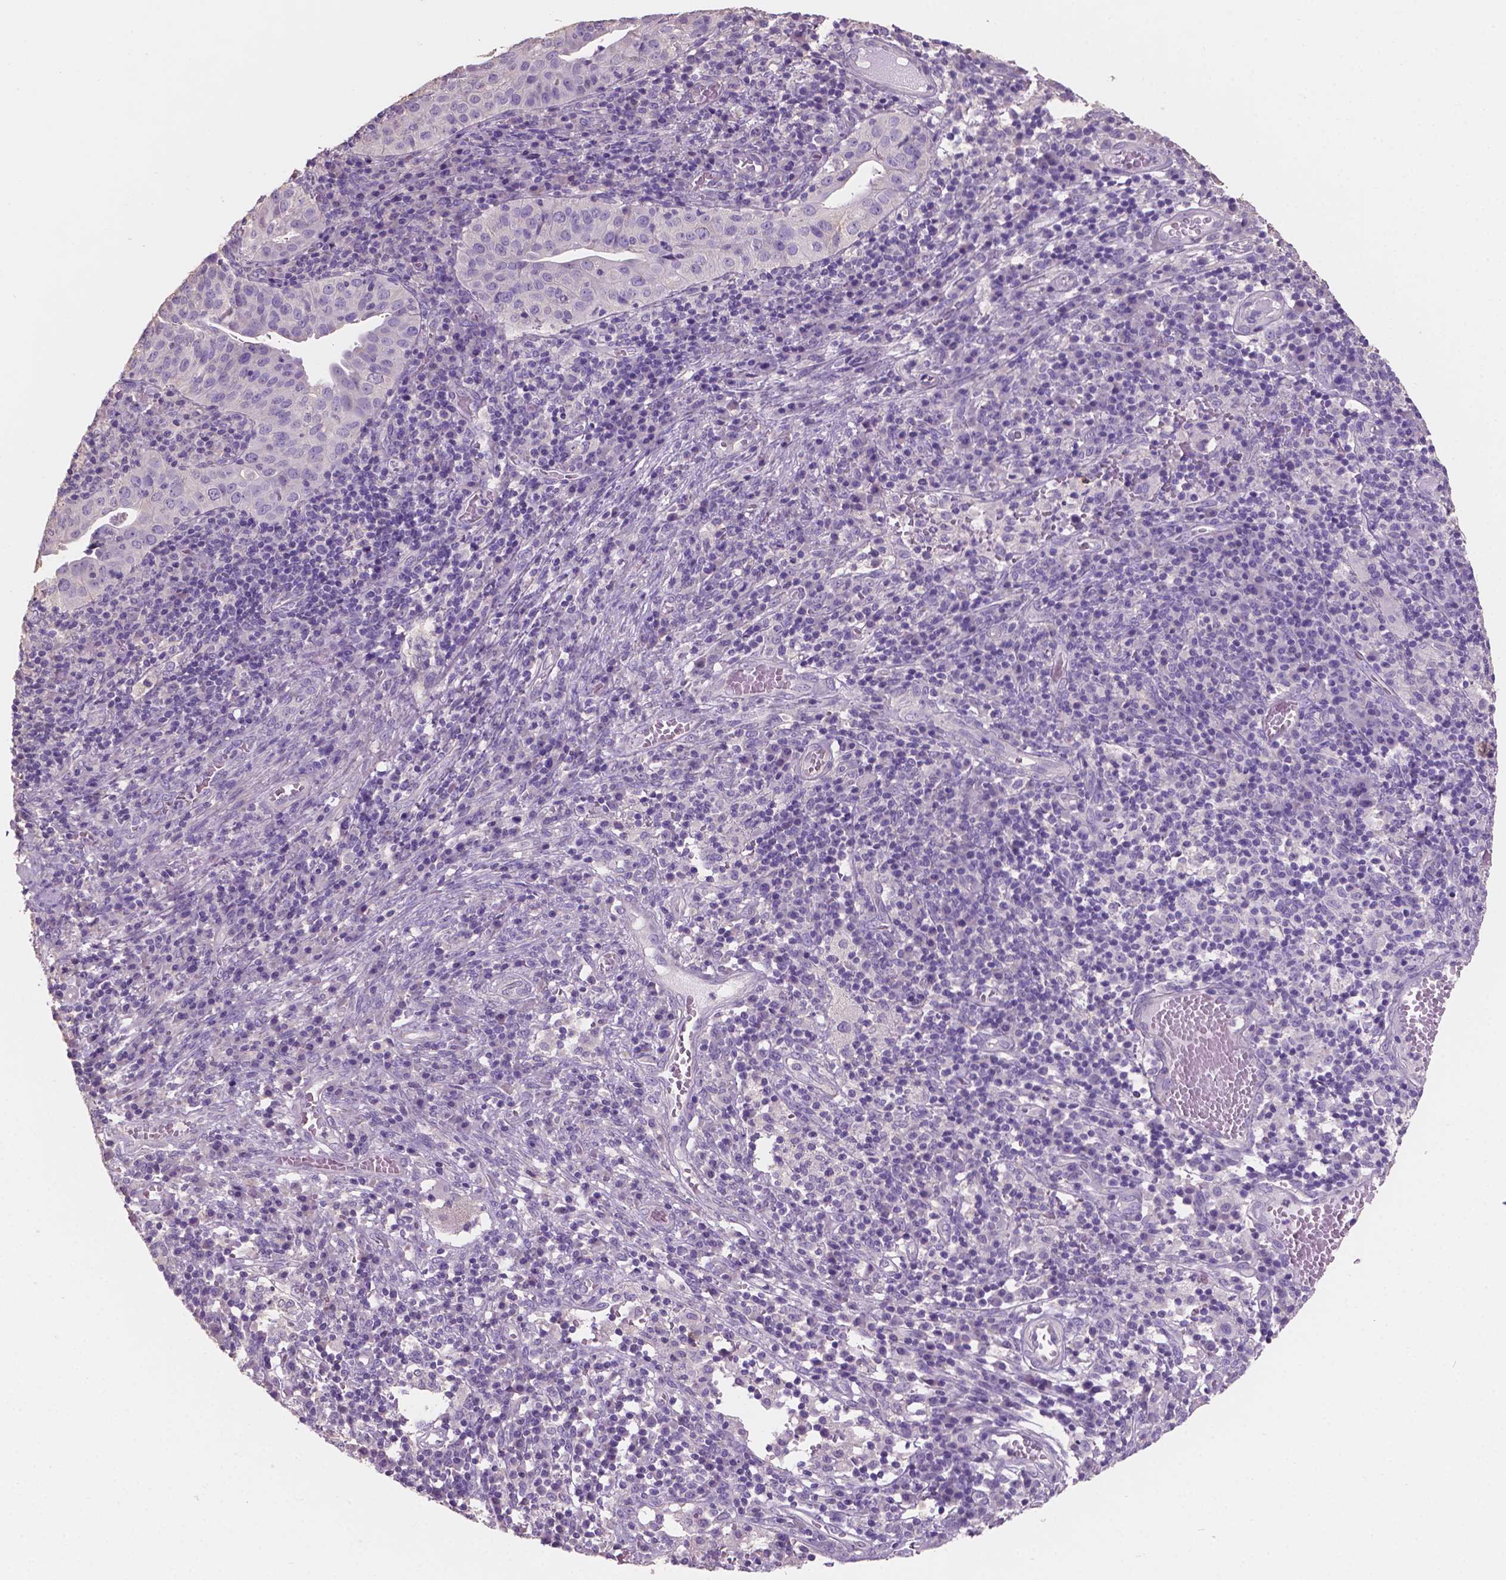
{"staining": {"intensity": "strong", "quantity": "<25%", "location": "cytoplasmic/membranous"}, "tissue": "cervical cancer", "cell_type": "Tumor cells", "image_type": "cancer", "snomed": [{"axis": "morphology", "description": "Squamous cell carcinoma, NOS"}, {"axis": "topography", "description": "Cervix"}], "caption": "Strong cytoplasmic/membranous positivity for a protein is identified in about <25% of tumor cells of squamous cell carcinoma (cervical) using immunohistochemistry (IHC).", "gene": "SBSN", "patient": {"sex": "female", "age": 39}}